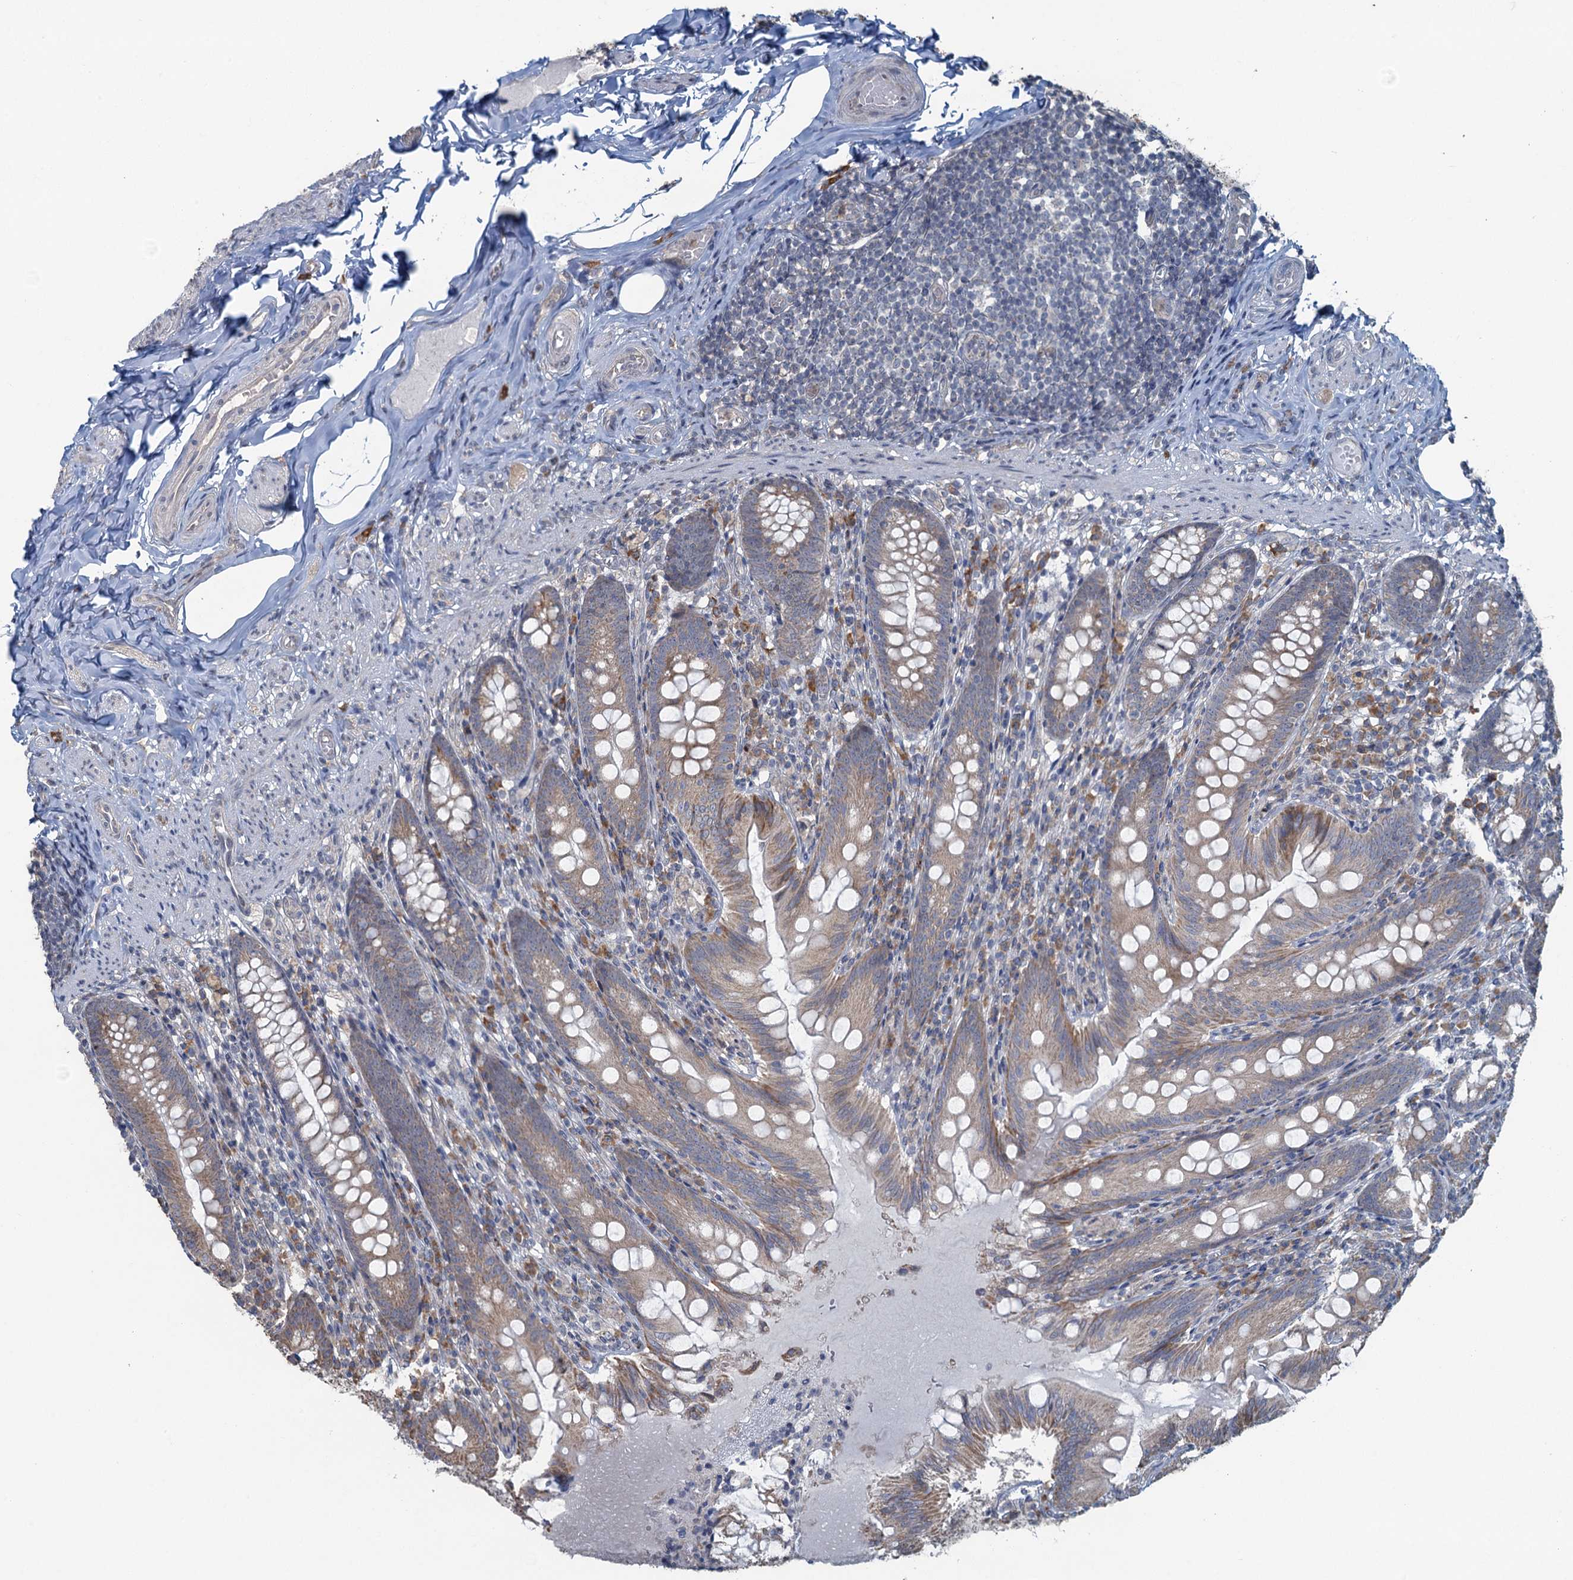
{"staining": {"intensity": "weak", "quantity": ">75%", "location": "cytoplasmic/membranous"}, "tissue": "appendix", "cell_type": "Glandular cells", "image_type": "normal", "snomed": [{"axis": "morphology", "description": "Normal tissue, NOS"}, {"axis": "topography", "description": "Appendix"}], "caption": "The photomicrograph exhibits staining of normal appendix, revealing weak cytoplasmic/membranous protein positivity (brown color) within glandular cells.", "gene": "TEX35", "patient": {"sex": "male", "age": 55}}